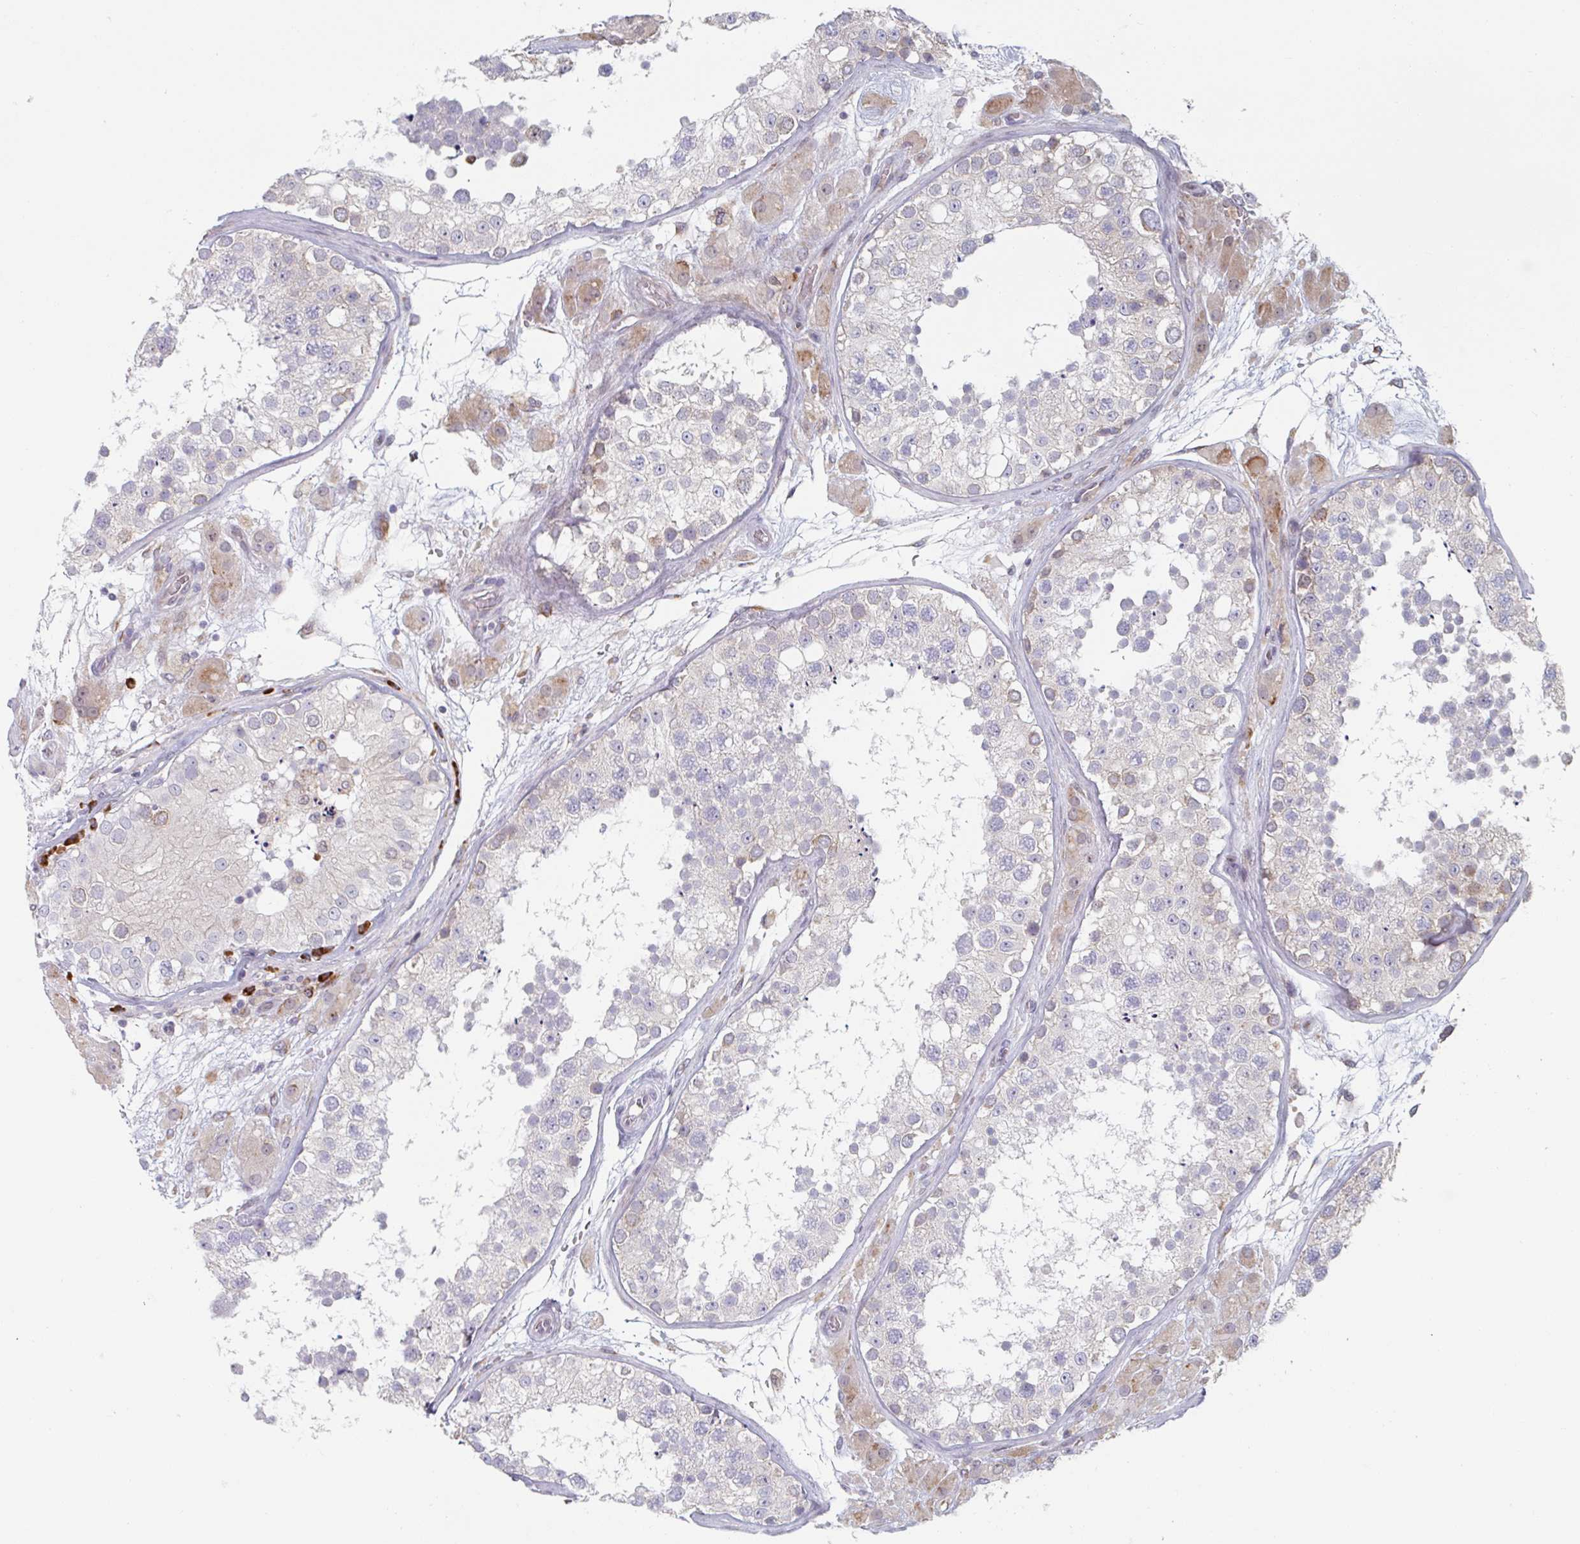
{"staining": {"intensity": "weak", "quantity": "<25%", "location": "cytoplasmic/membranous"}, "tissue": "testis", "cell_type": "Cells in seminiferous ducts", "image_type": "normal", "snomed": [{"axis": "morphology", "description": "Normal tissue, NOS"}, {"axis": "topography", "description": "Testis"}], "caption": "The micrograph exhibits no significant positivity in cells in seminiferous ducts of testis.", "gene": "TRAPPC10", "patient": {"sex": "male", "age": 26}}